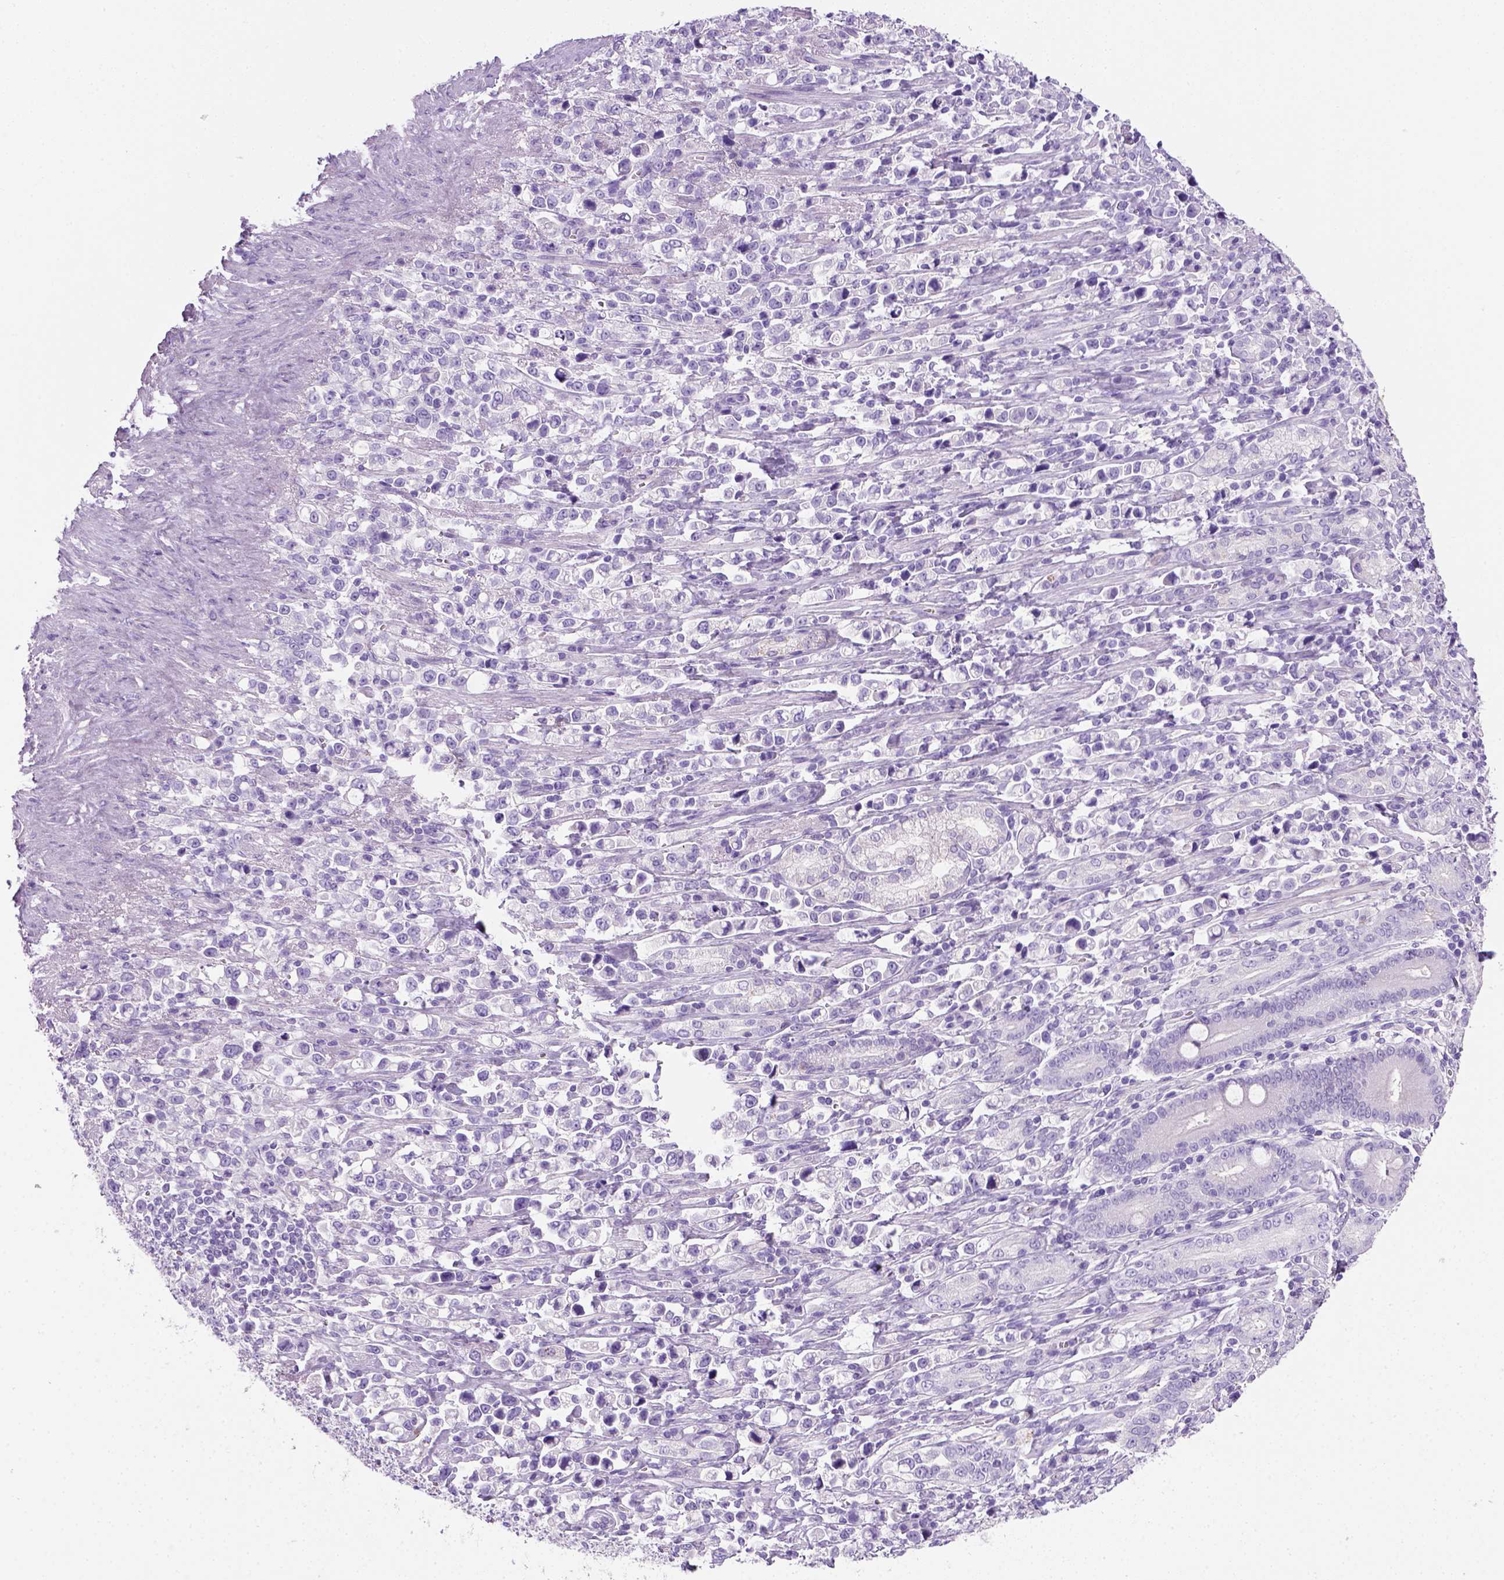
{"staining": {"intensity": "negative", "quantity": "none", "location": "none"}, "tissue": "stomach cancer", "cell_type": "Tumor cells", "image_type": "cancer", "snomed": [{"axis": "morphology", "description": "Adenocarcinoma, NOS"}, {"axis": "topography", "description": "Stomach"}], "caption": "IHC photomicrograph of adenocarcinoma (stomach) stained for a protein (brown), which demonstrates no expression in tumor cells.", "gene": "KRT71", "patient": {"sex": "male", "age": 63}}